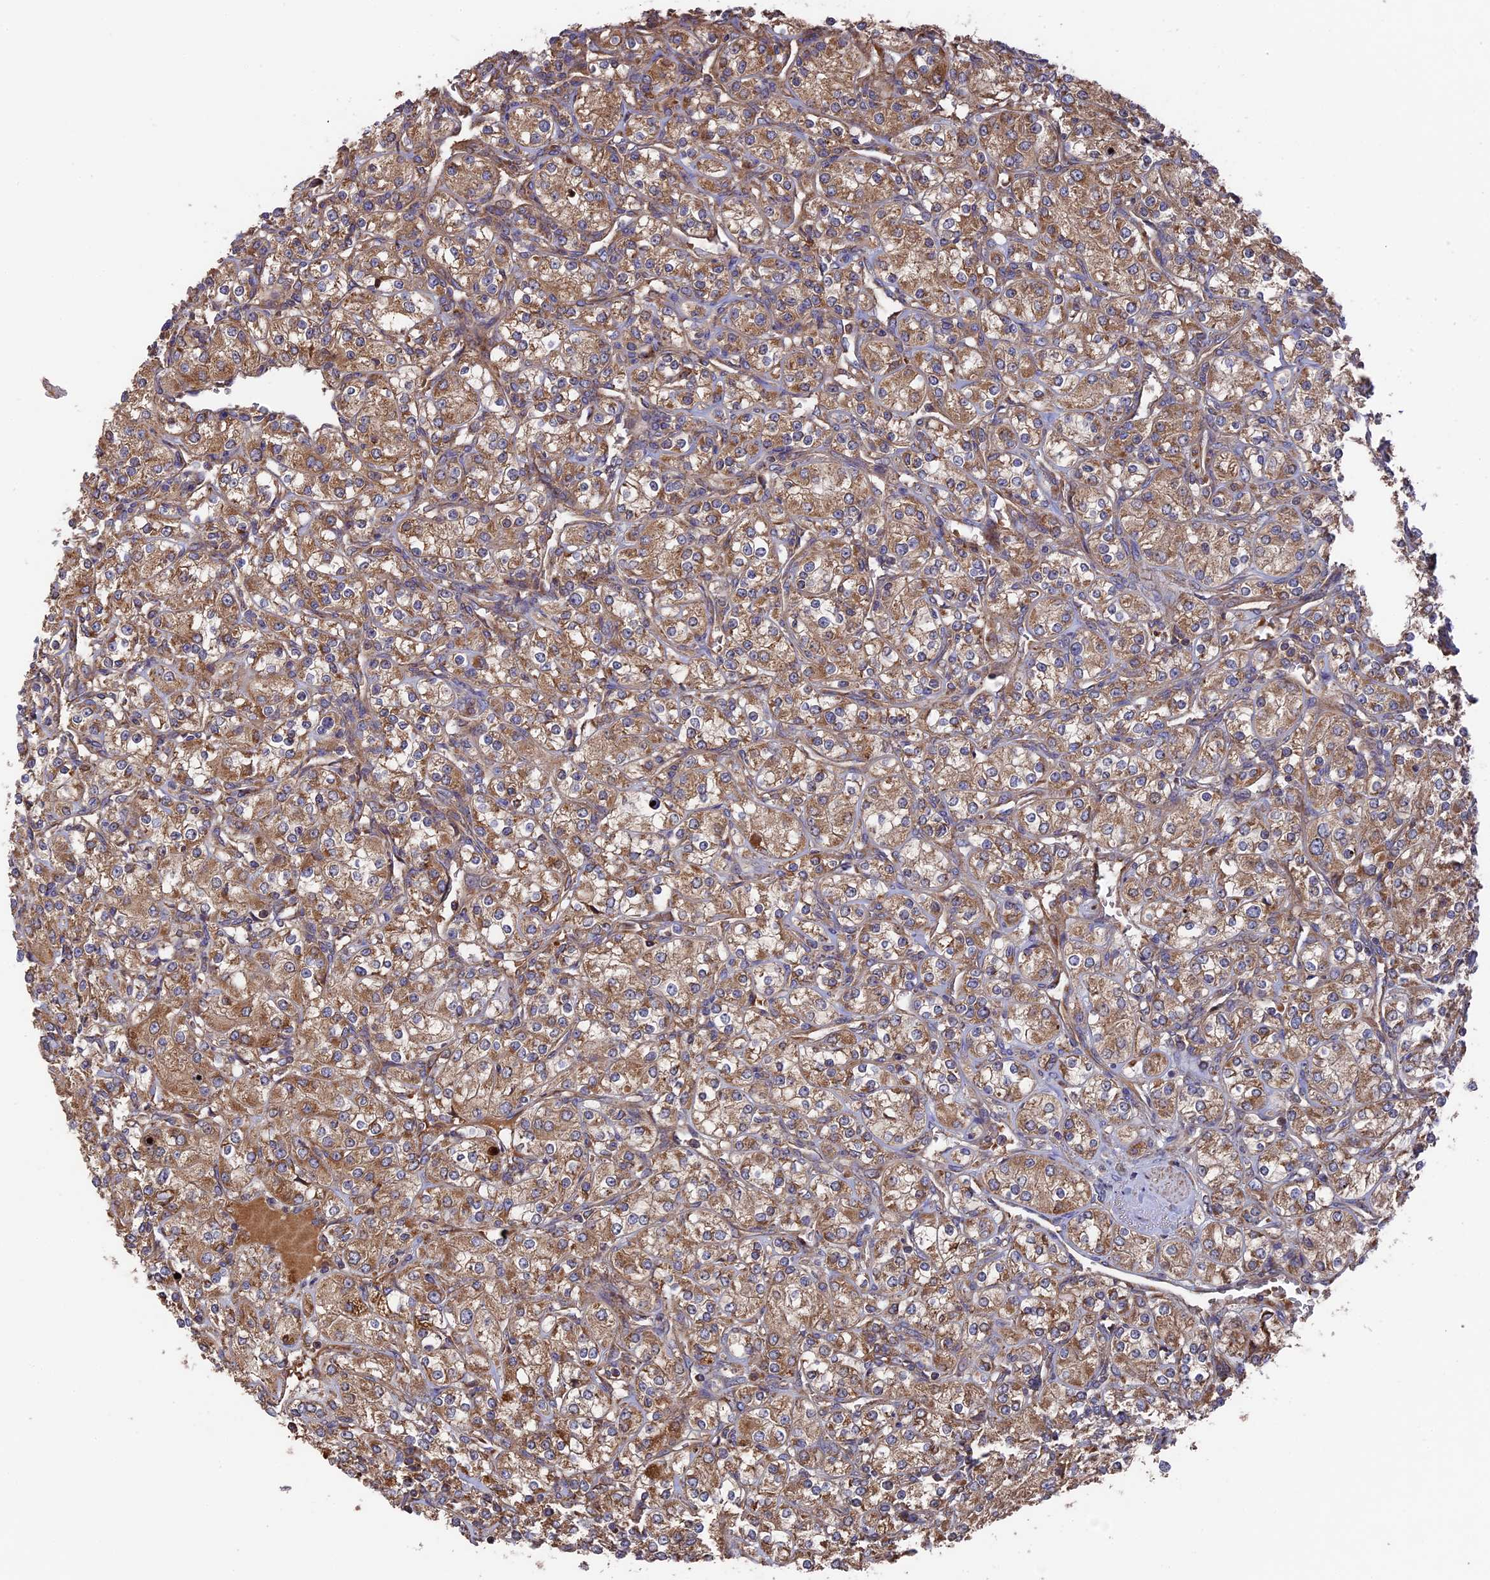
{"staining": {"intensity": "moderate", "quantity": ">75%", "location": "cytoplasmic/membranous"}, "tissue": "renal cancer", "cell_type": "Tumor cells", "image_type": "cancer", "snomed": [{"axis": "morphology", "description": "Adenocarcinoma, NOS"}, {"axis": "topography", "description": "Kidney"}], "caption": "Renal cancer stained with a brown dye shows moderate cytoplasmic/membranous positive staining in approximately >75% of tumor cells.", "gene": "TELO2", "patient": {"sex": "male", "age": 77}}